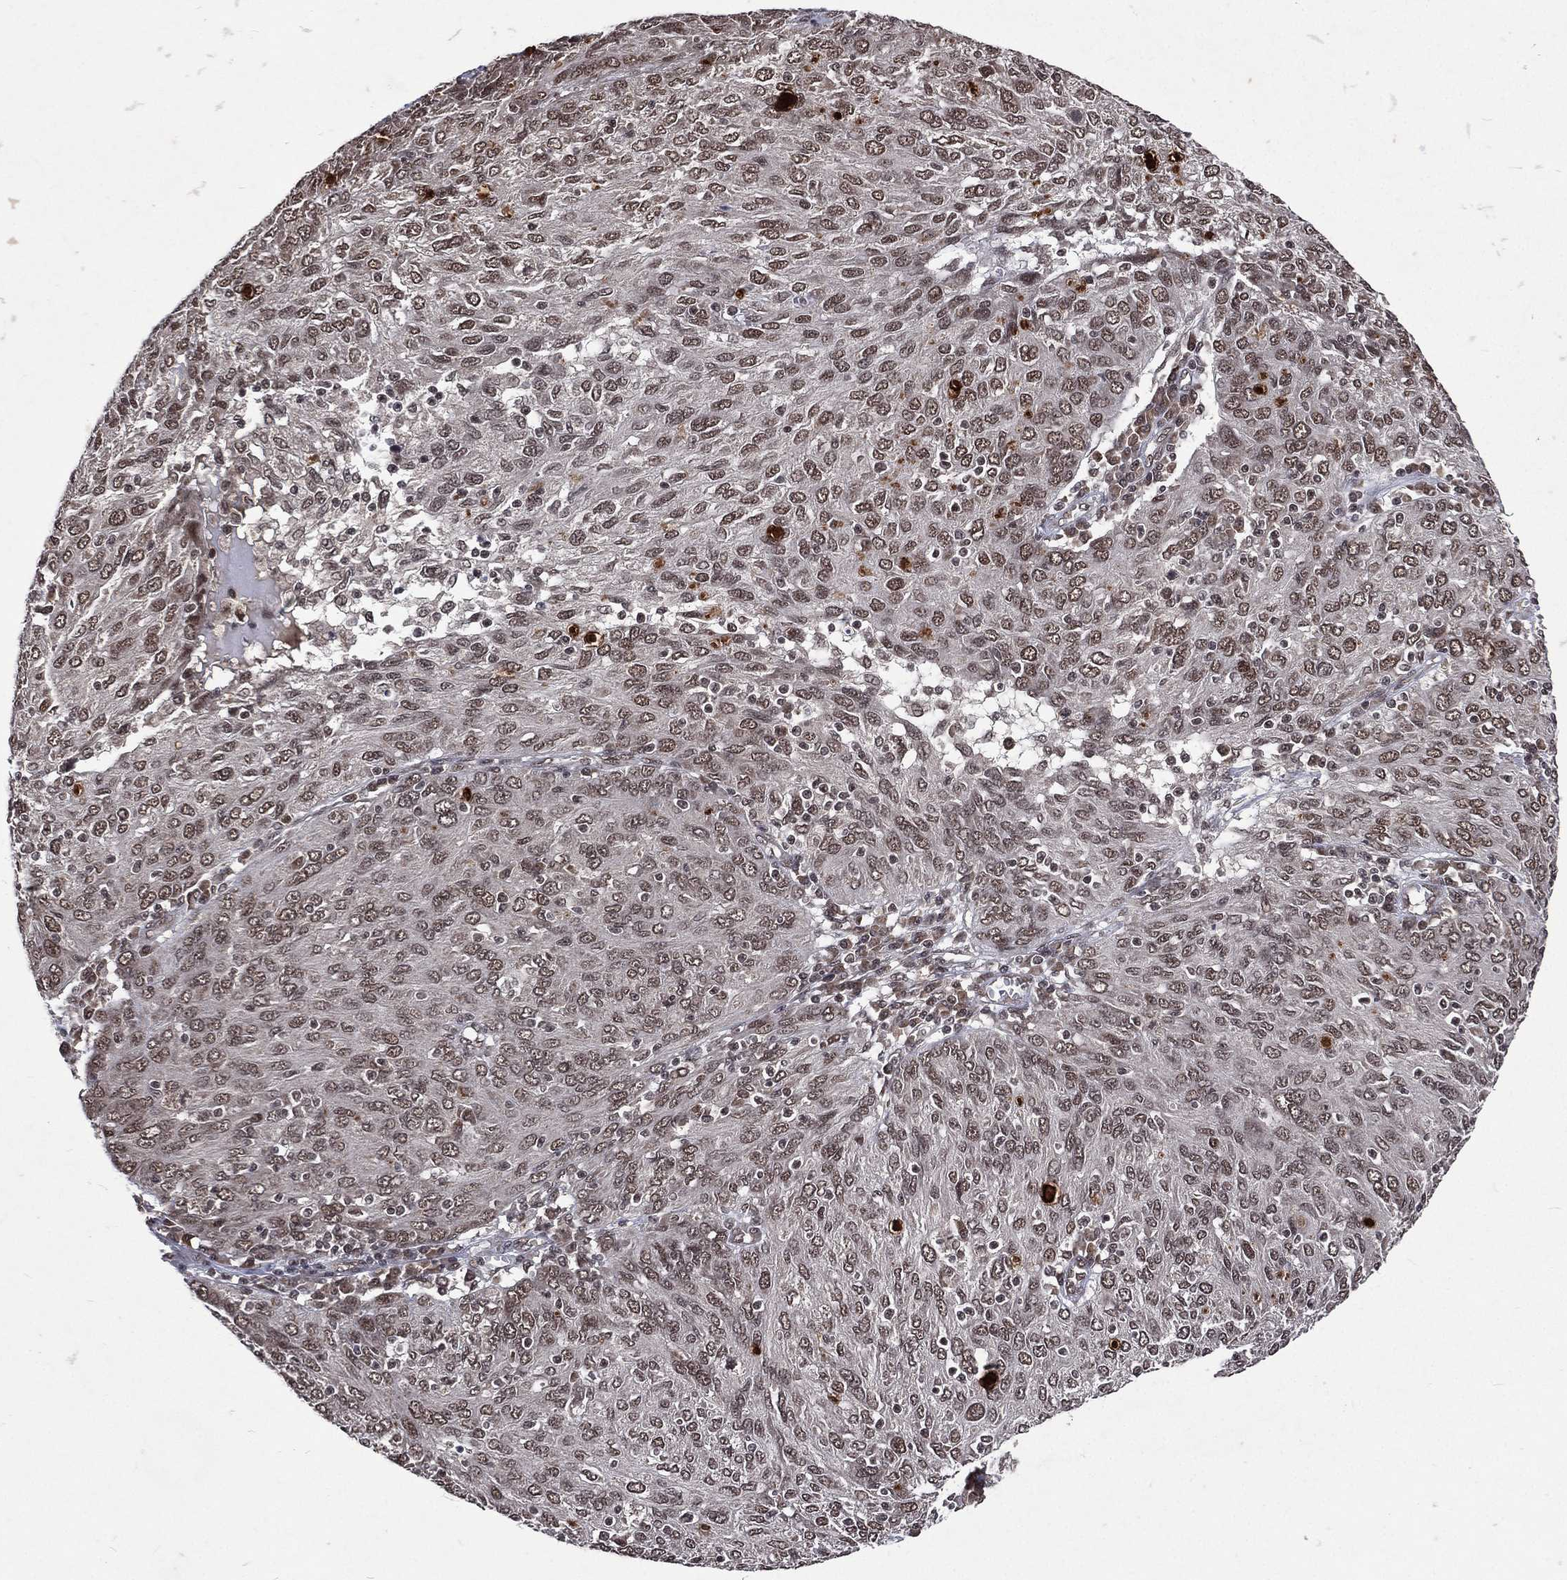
{"staining": {"intensity": "weak", "quantity": "<25%", "location": "nuclear"}, "tissue": "ovarian cancer", "cell_type": "Tumor cells", "image_type": "cancer", "snomed": [{"axis": "morphology", "description": "Carcinoma, endometroid"}, {"axis": "topography", "description": "Ovary"}], "caption": "Histopathology image shows no protein expression in tumor cells of ovarian cancer tissue. The staining was performed using DAB (3,3'-diaminobenzidine) to visualize the protein expression in brown, while the nuclei were stained in blue with hematoxylin (Magnification: 20x).", "gene": "DMAP1", "patient": {"sex": "female", "age": 50}}